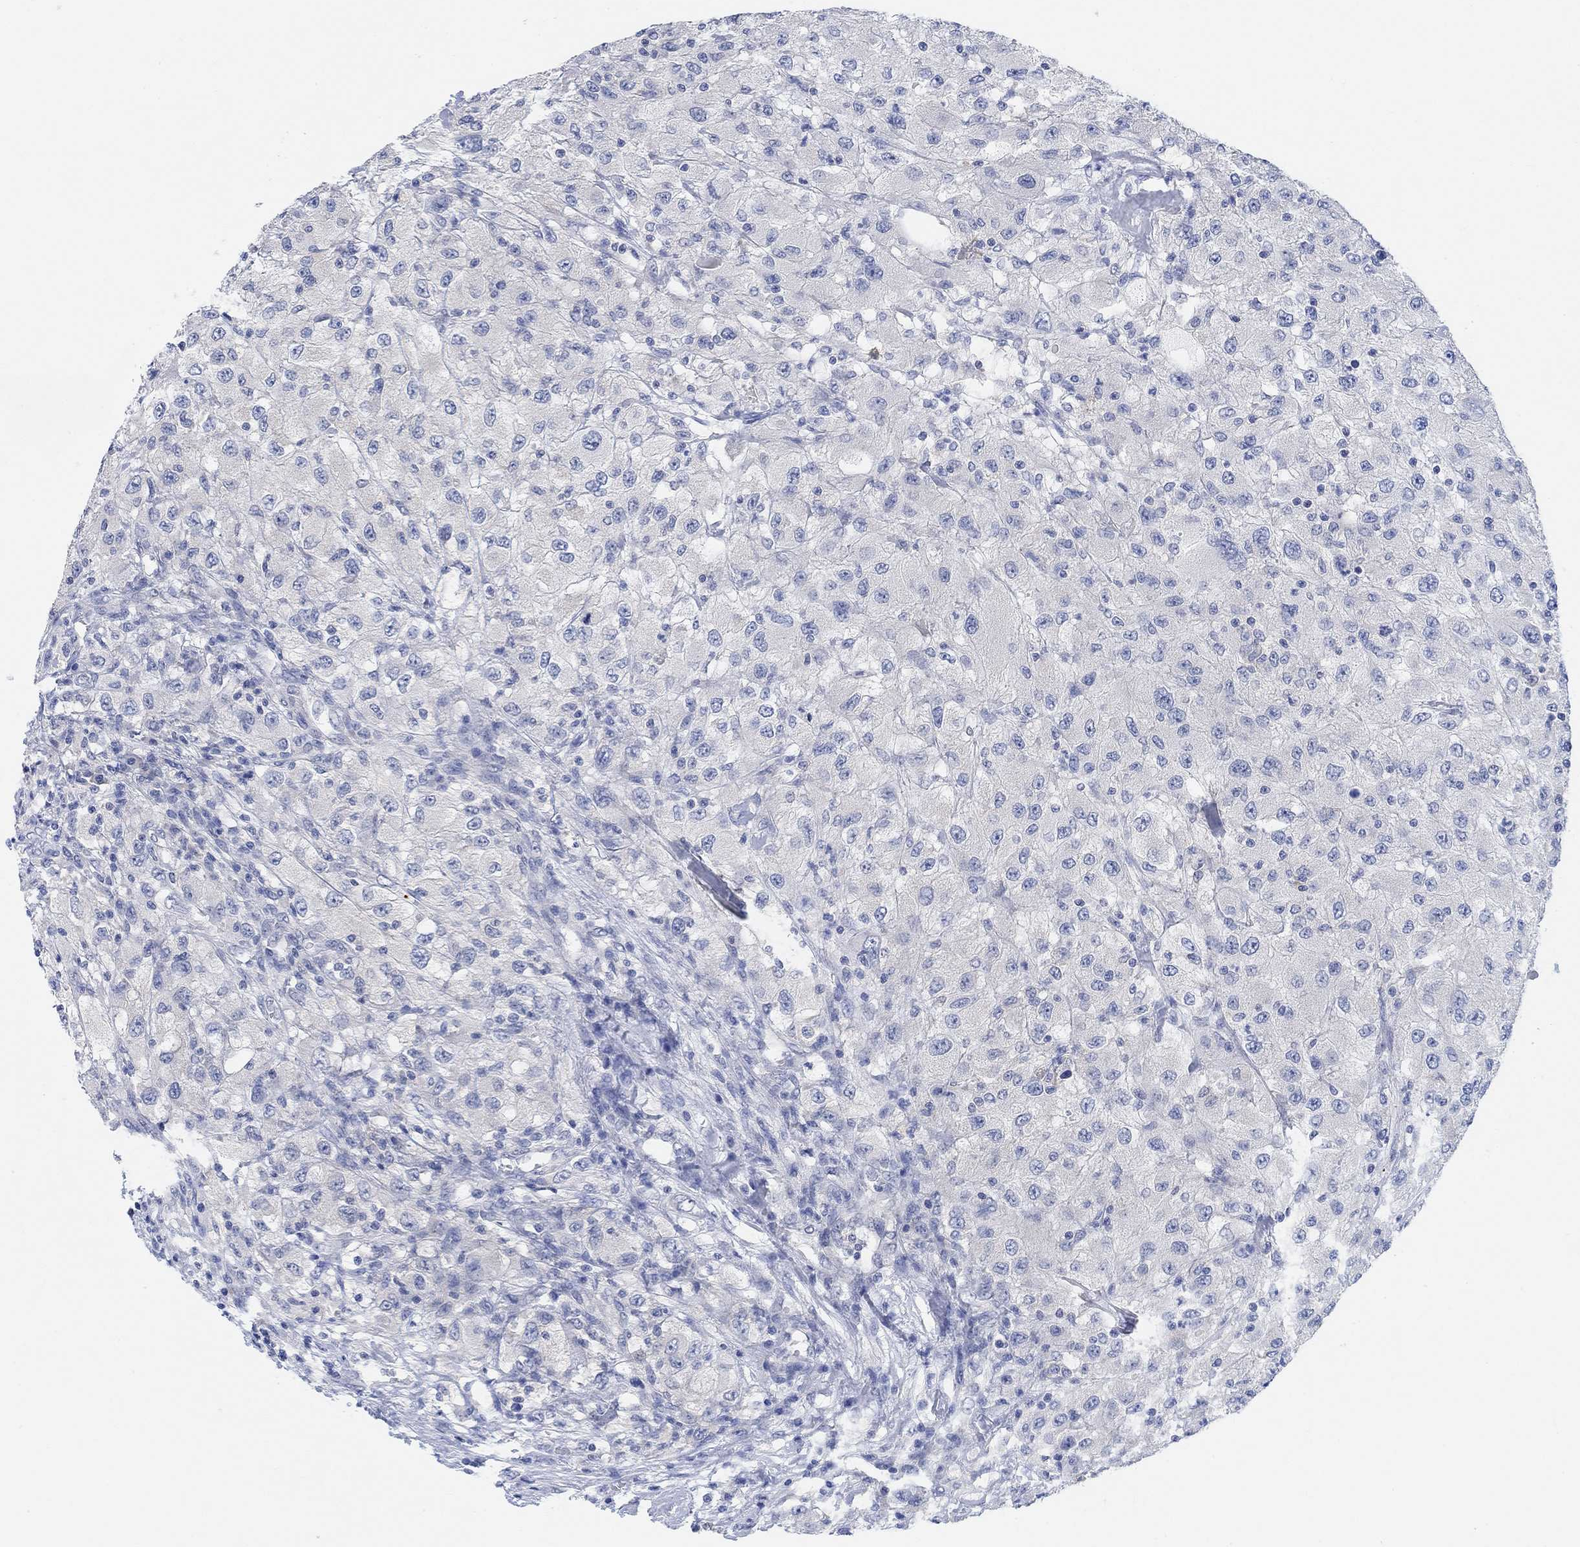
{"staining": {"intensity": "negative", "quantity": "none", "location": "none"}, "tissue": "renal cancer", "cell_type": "Tumor cells", "image_type": "cancer", "snomed": [{"axis": "morphology", "description": "Adenocarcinoma, NOS"}, {"axis": "topography", "description": "Kidney"}], "caption": "DAB (3,3'-diaminobenzidine) immunohistochemical staining of renal cancer (adenocarcinoma) shows no significant positivity in tumor cells. (DAB immunohistochemistry visualized using brightfield microscopy, high magnification).", "gene": "RIMS1", "patient": {"sex": "female", "age": 67}}